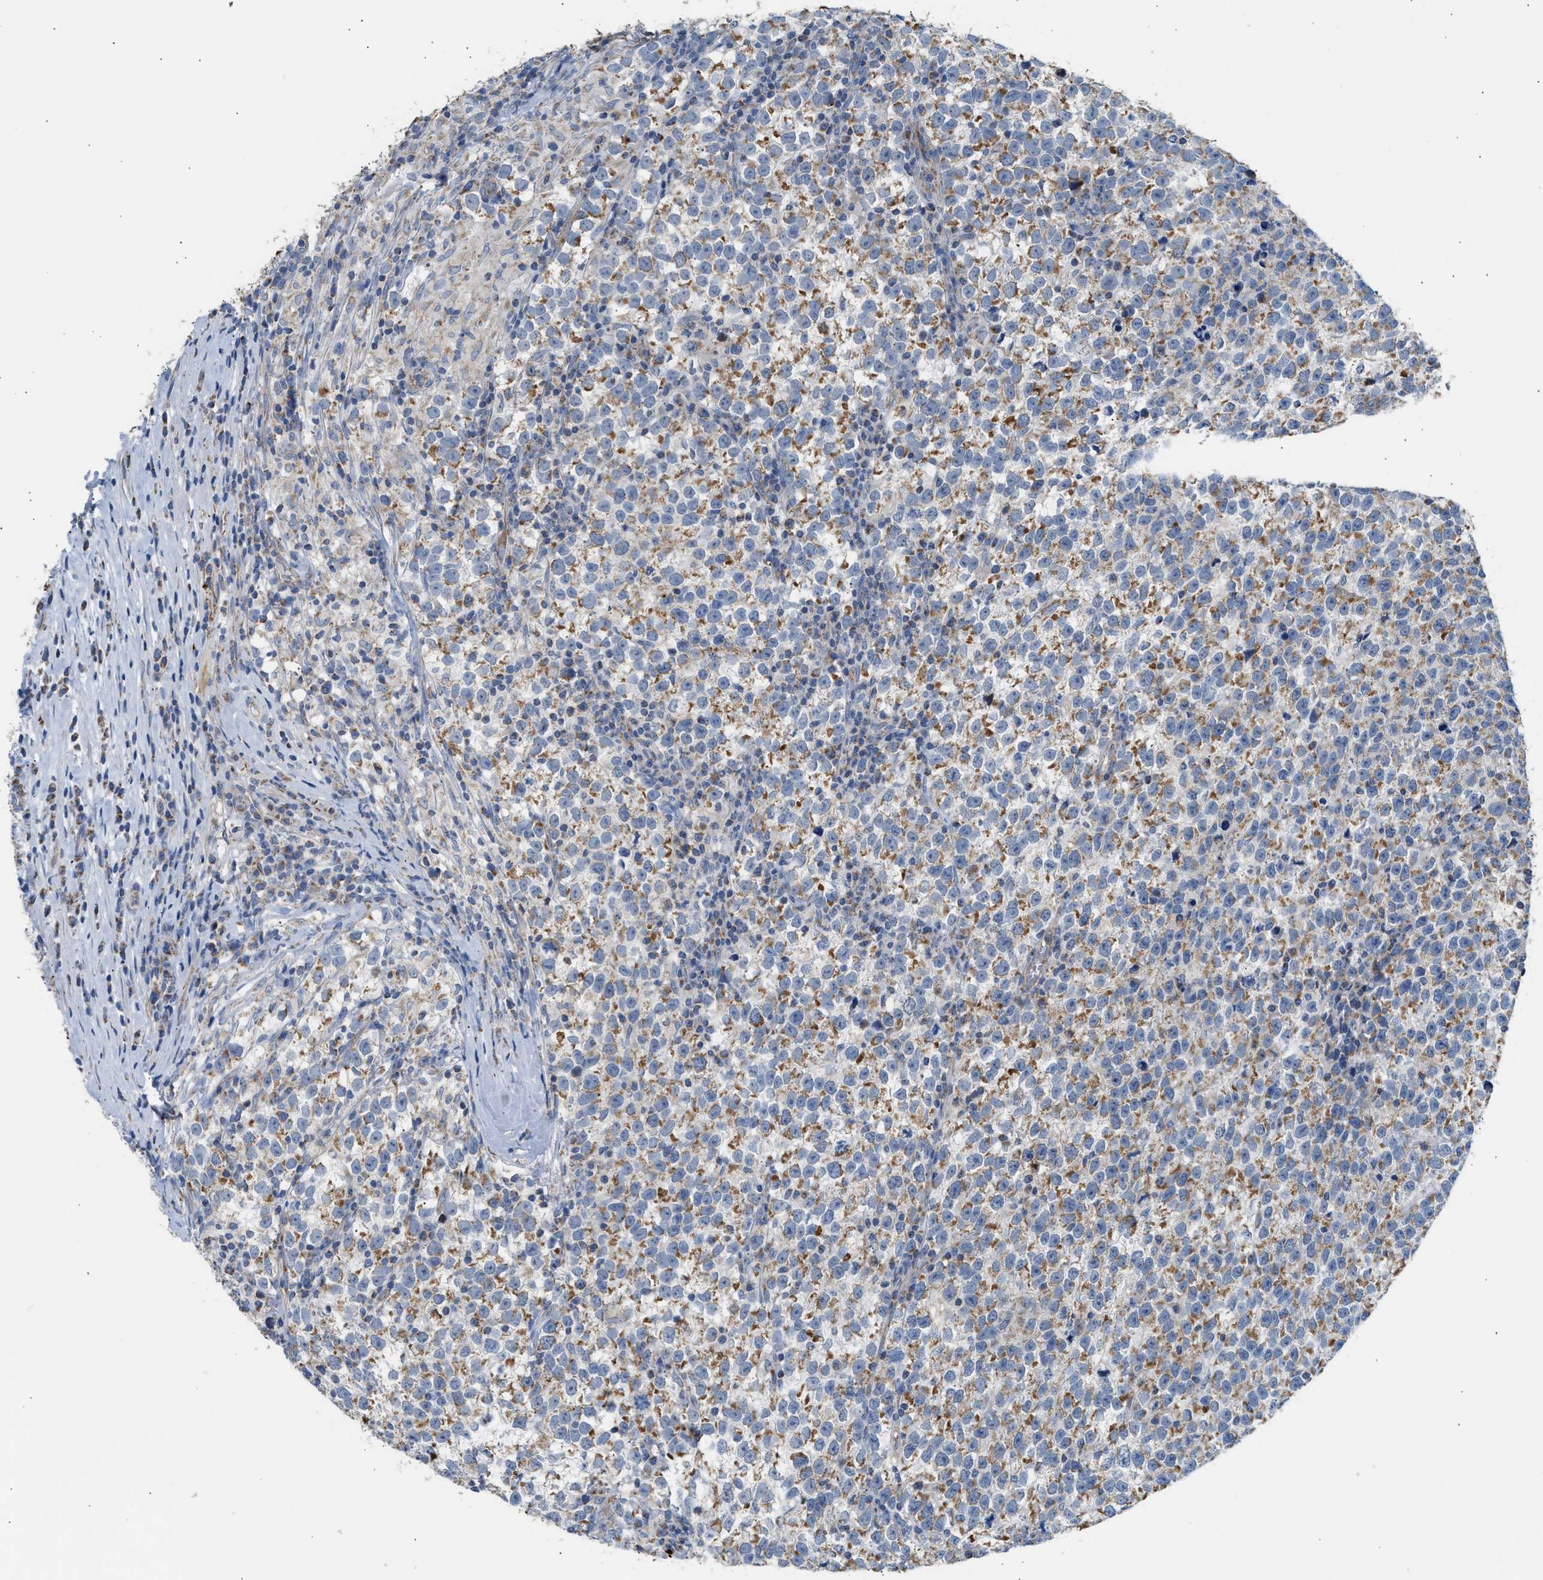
{"staining": {"intensity": "moderate", "quantity": ">75%", "location": "cytoplasmic/membranous"}, "tissue": "testis cancer", "cell_type": "Tumor cells", "image_type": "cancer", "snomed": [{"axis": "morphology", "description": "Normal tissue, NOS"}, {"axis": "morphology", "description": "Seminoma, NOS"}, {"axis": "topography", "description": "Testis"}], "caption": "Immunohistochemistry (IHC) image of testis cancer (seminoma) stained for a protein (brown), which shows medium levels of moderate cytoplasmic/membranous staining in about >75% of tumor cells.", "gene": "GOT2", "patient": {"sex": "male", "age": 43}}